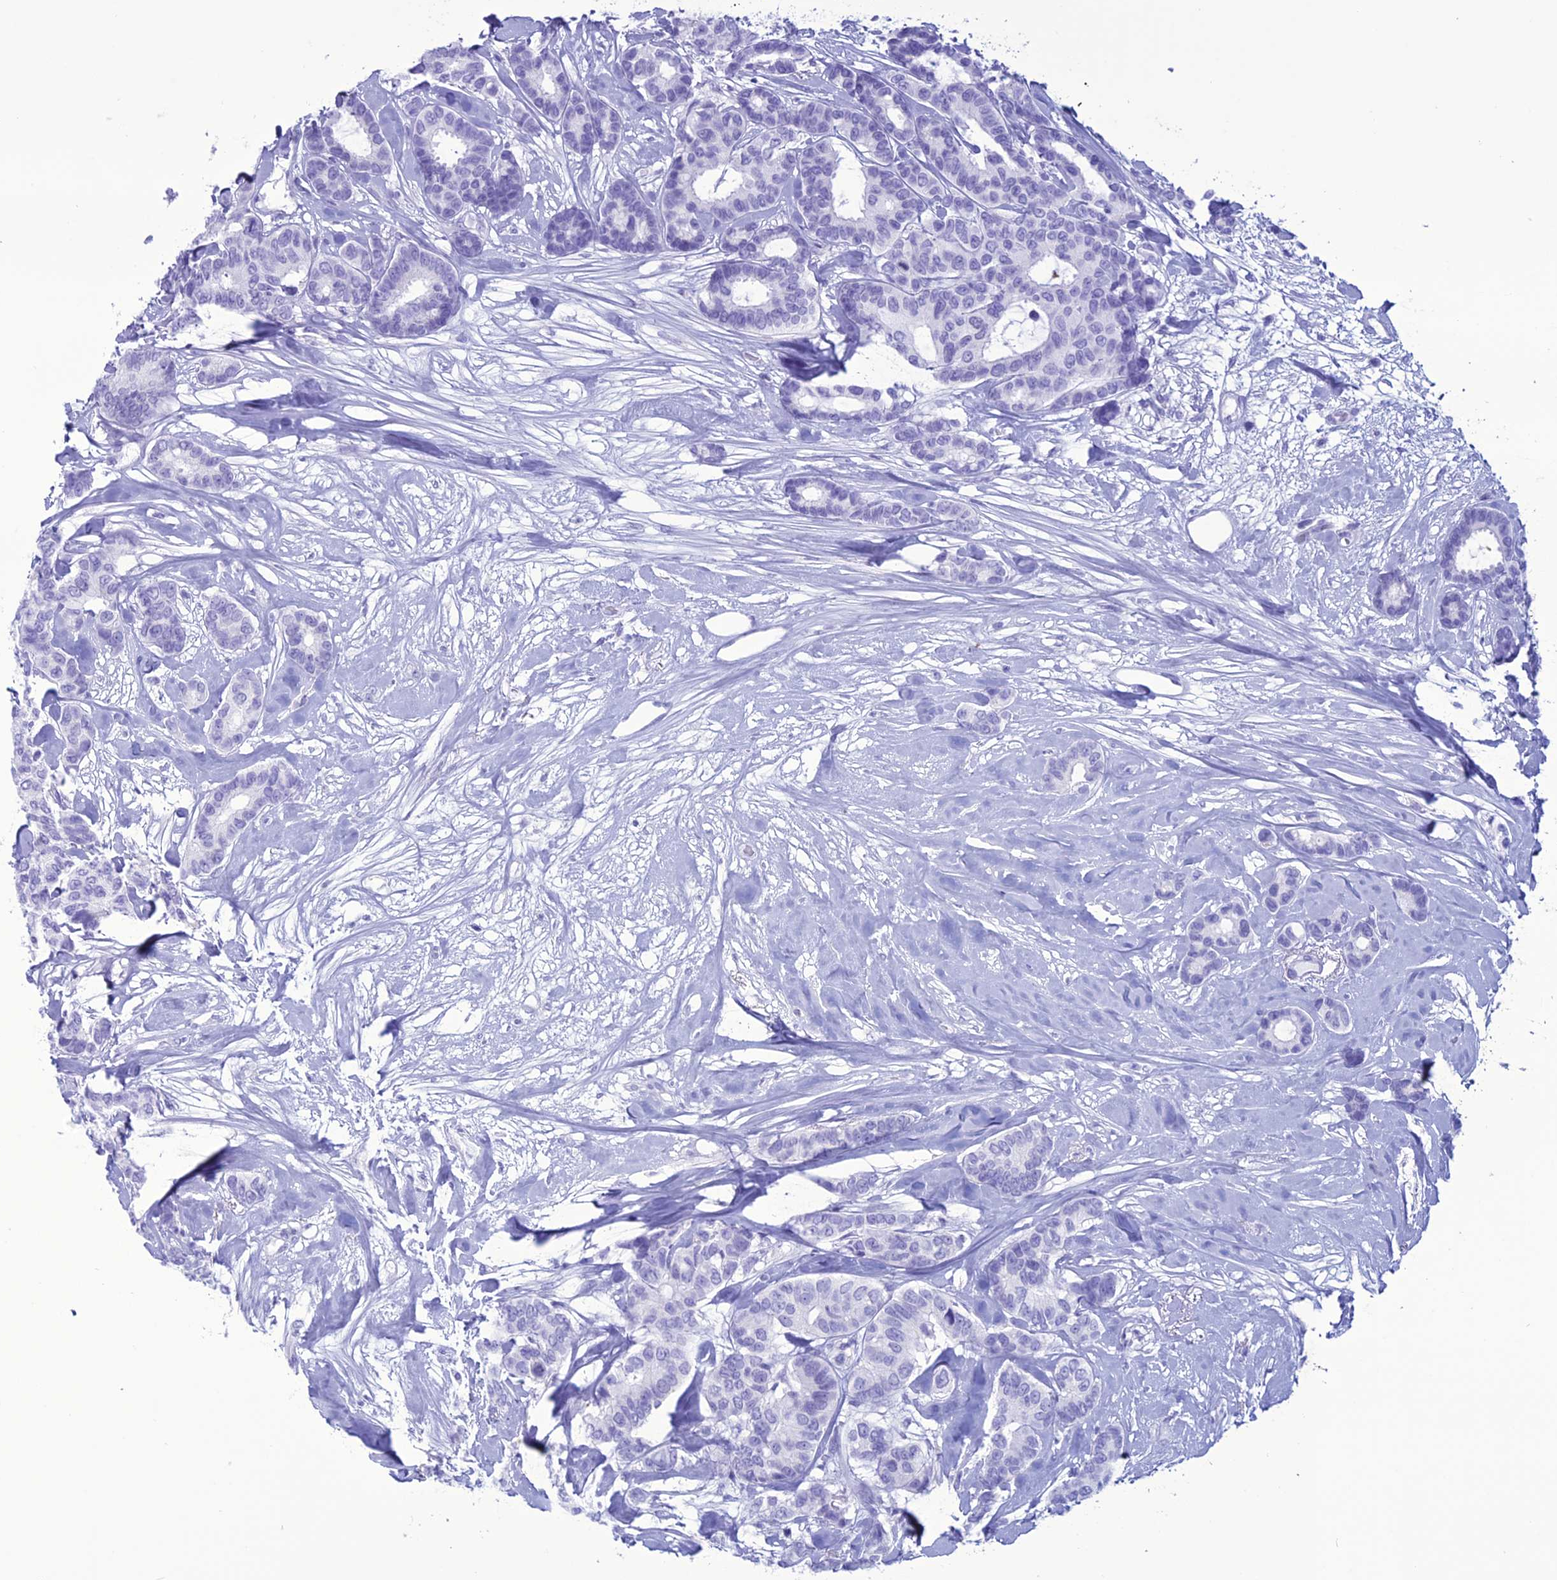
{"staining": {"intensity": "negative", "quantity": "none", "location": "none"}, "tissue": "breast cancer", "cell_type": "Tumor cells", "image_type": "cancer", "snomed": [{"axis": "morphology", "description": "Duct carcinoma"}, {"axis": "topography", "description": "Breast"}], "caption": "High magnification brightfield microscopy of breast invasive ductal carcinoma stained with DAB (brown) and counterstained with hematoxylin (blue): tumor cells show no significant staining.", "gene": "MZB1", "patient": {"sex": "female", "age": 87}}